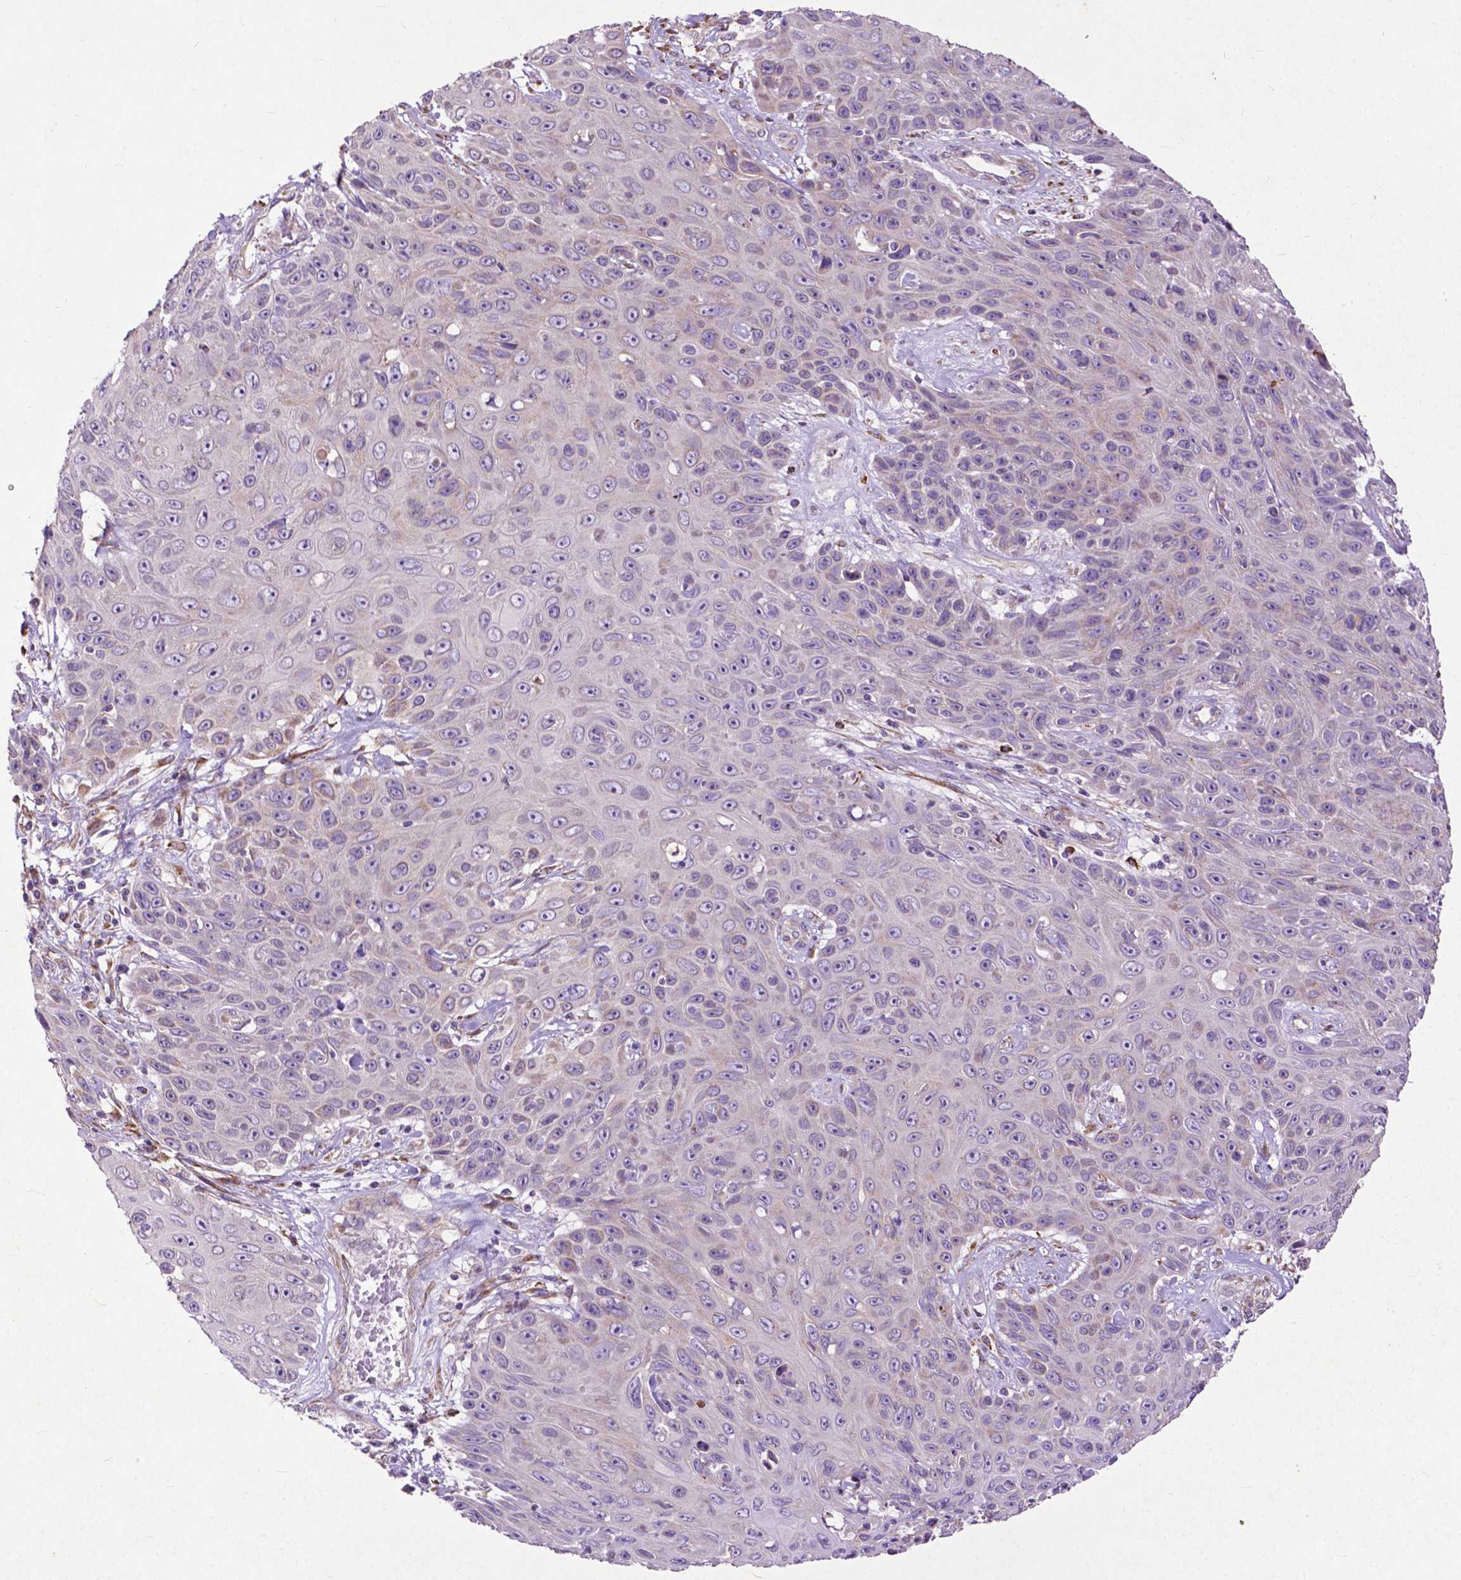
{"staining": {"intensity": "weak", "quantity": "<25%", "location": "cytoplasmic/membranous"}, "tissue": "skin cancer", "cell_type": "Tumor cells", "image_type": "cancer", "snomed": [{"axis": "morphology", "description": "Squamous cell carcinoma, NOS"}, {"axis": "topography", "description": "Skin"}], "caption": "An image of skin cancer (squamous cell carcinoma) stained for a protein shows no brown staining in tumor cells.", "gene": "THEGL", "patient": {"sex": "male", "age": 82}}